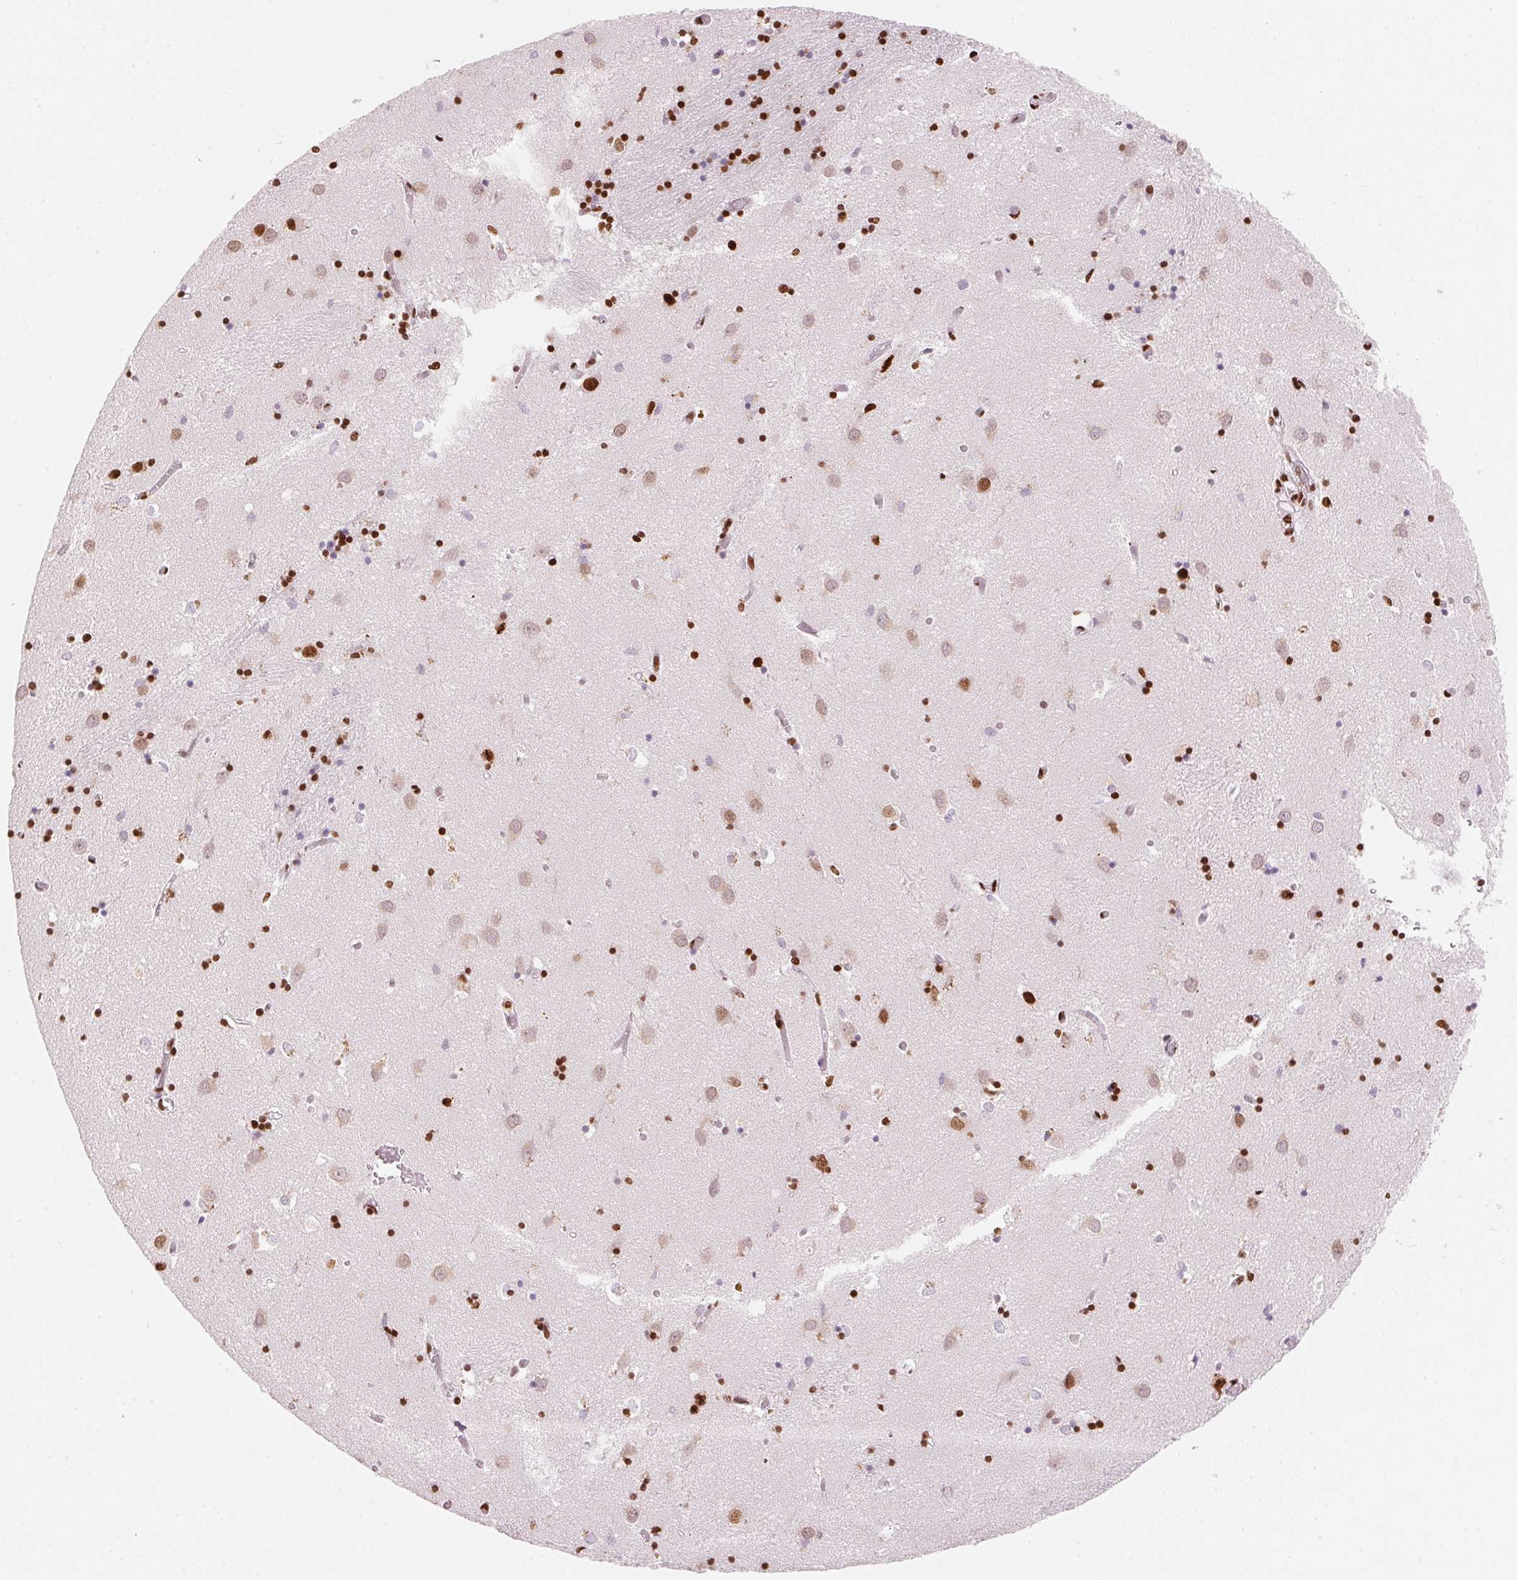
{"staining": {"intensity": "strong", "quantity": "25%-75%", "location": "nuclear"}, "tissue": "caudate", "cell_type": "Glial cells", "image_type": "normal", "snomed": [{"axis": "morphology", "description": "Normal tissue, NOS"}, {"axis": "topography", "description": "Lateral ventricle wall"}], "caption": "Glial cells show high levels of strong nuclear staining in approximately 25%-75% of cells in normal caudate.", "gene": "NXF1", "patient": {"sex": "male", "age": 70}}